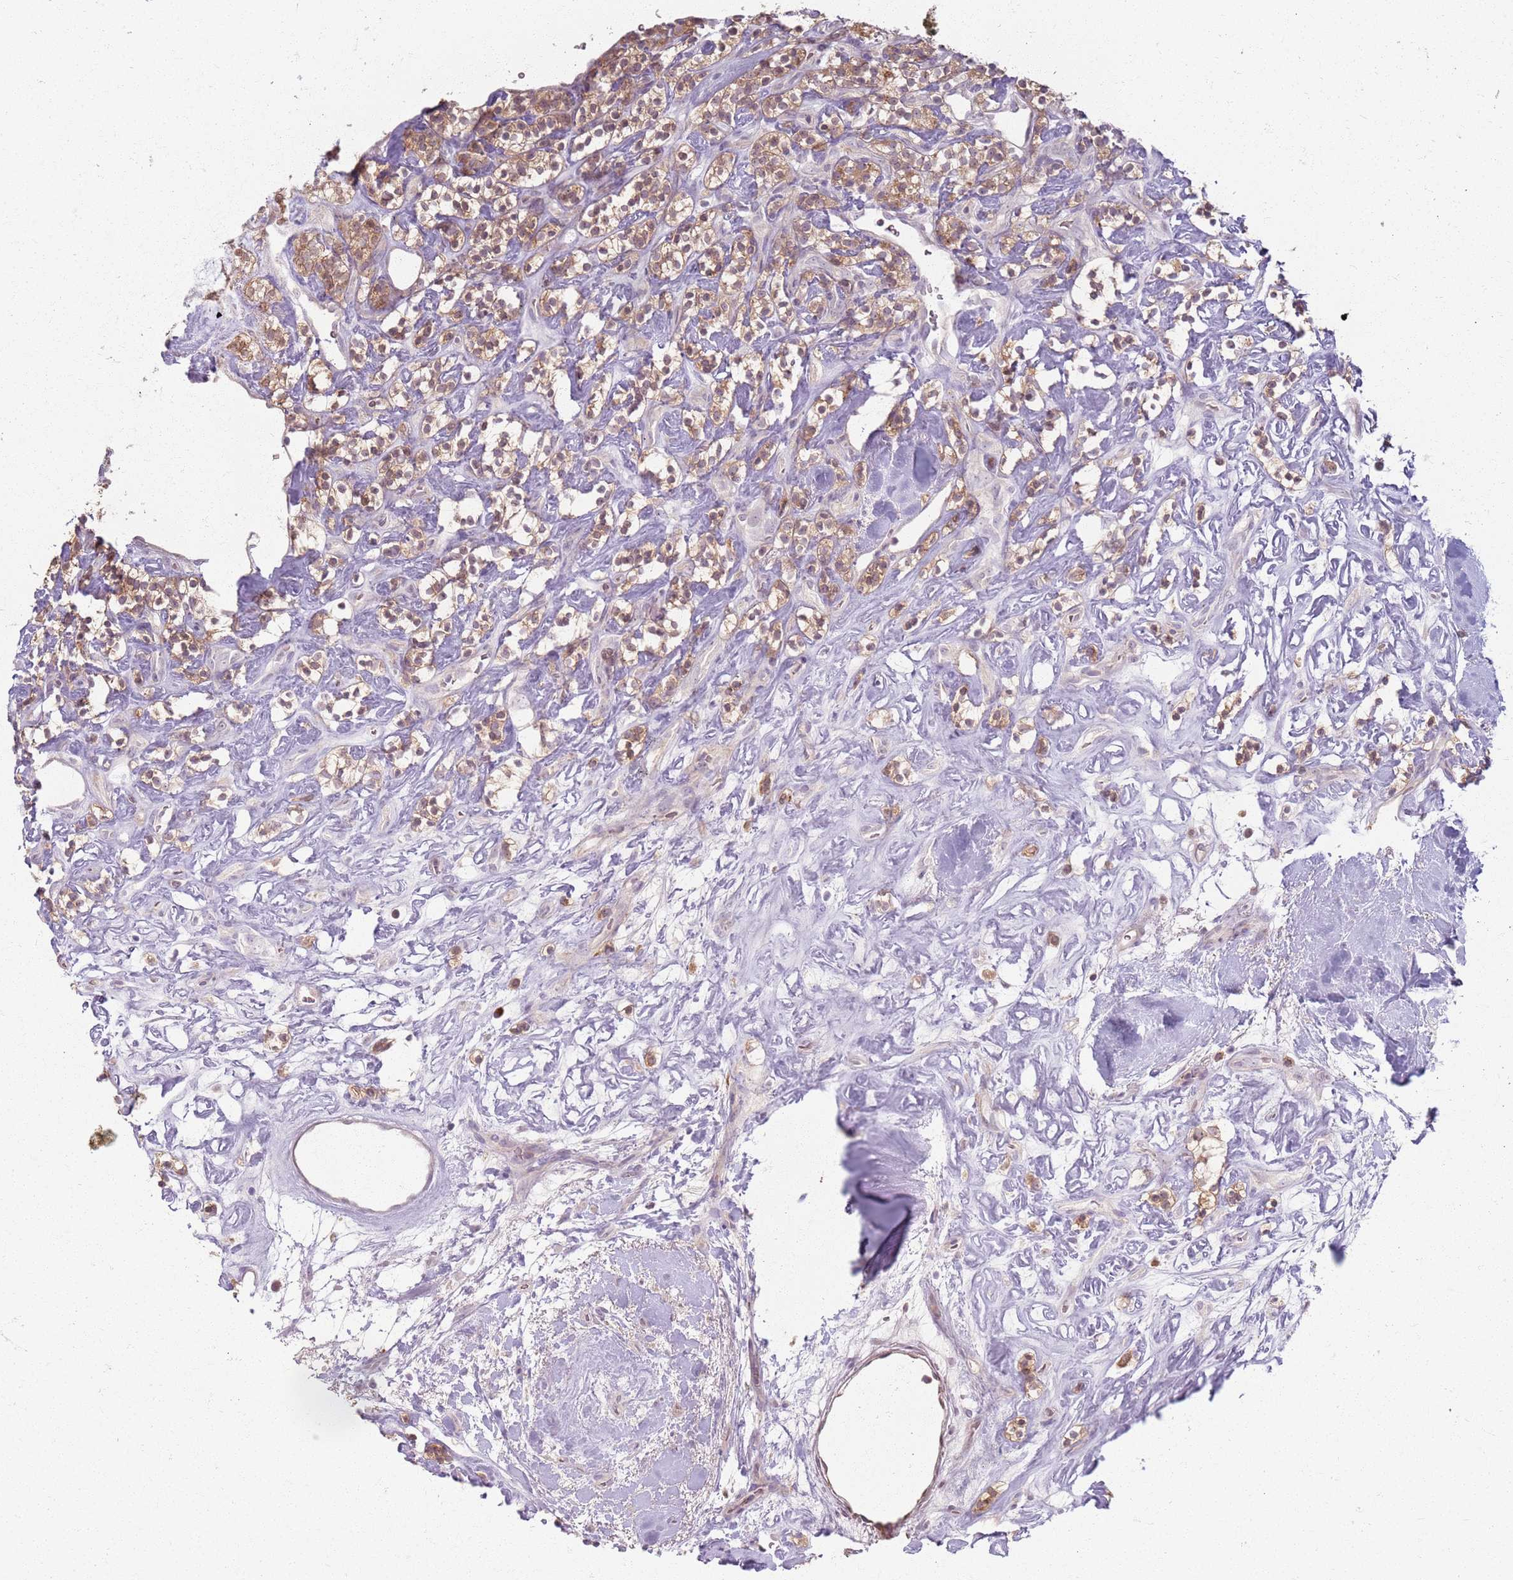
{"staining": {"intensity": "moderate", "quantity": ">75%", "location": "cytoplasmic/membranous"}, "tissue": "renal cancer", "cell_type": "Tumor cells", "image_type": "cancer", "snomed": [{"axis": "morphology", "description": "Adenocarcinoma, NOS"}, {"axis": "topography", "description": "Kidney"}], "caption": "Renal cancer tissue demonstrates moderate cytoplasmic/membranous staining in approximately >75% of tumor cells The protein is shown in brown color, while the nuclei are stained blue.", "gene": "ZDHHC2", "patient": {"sex": "male", "age": 77}}